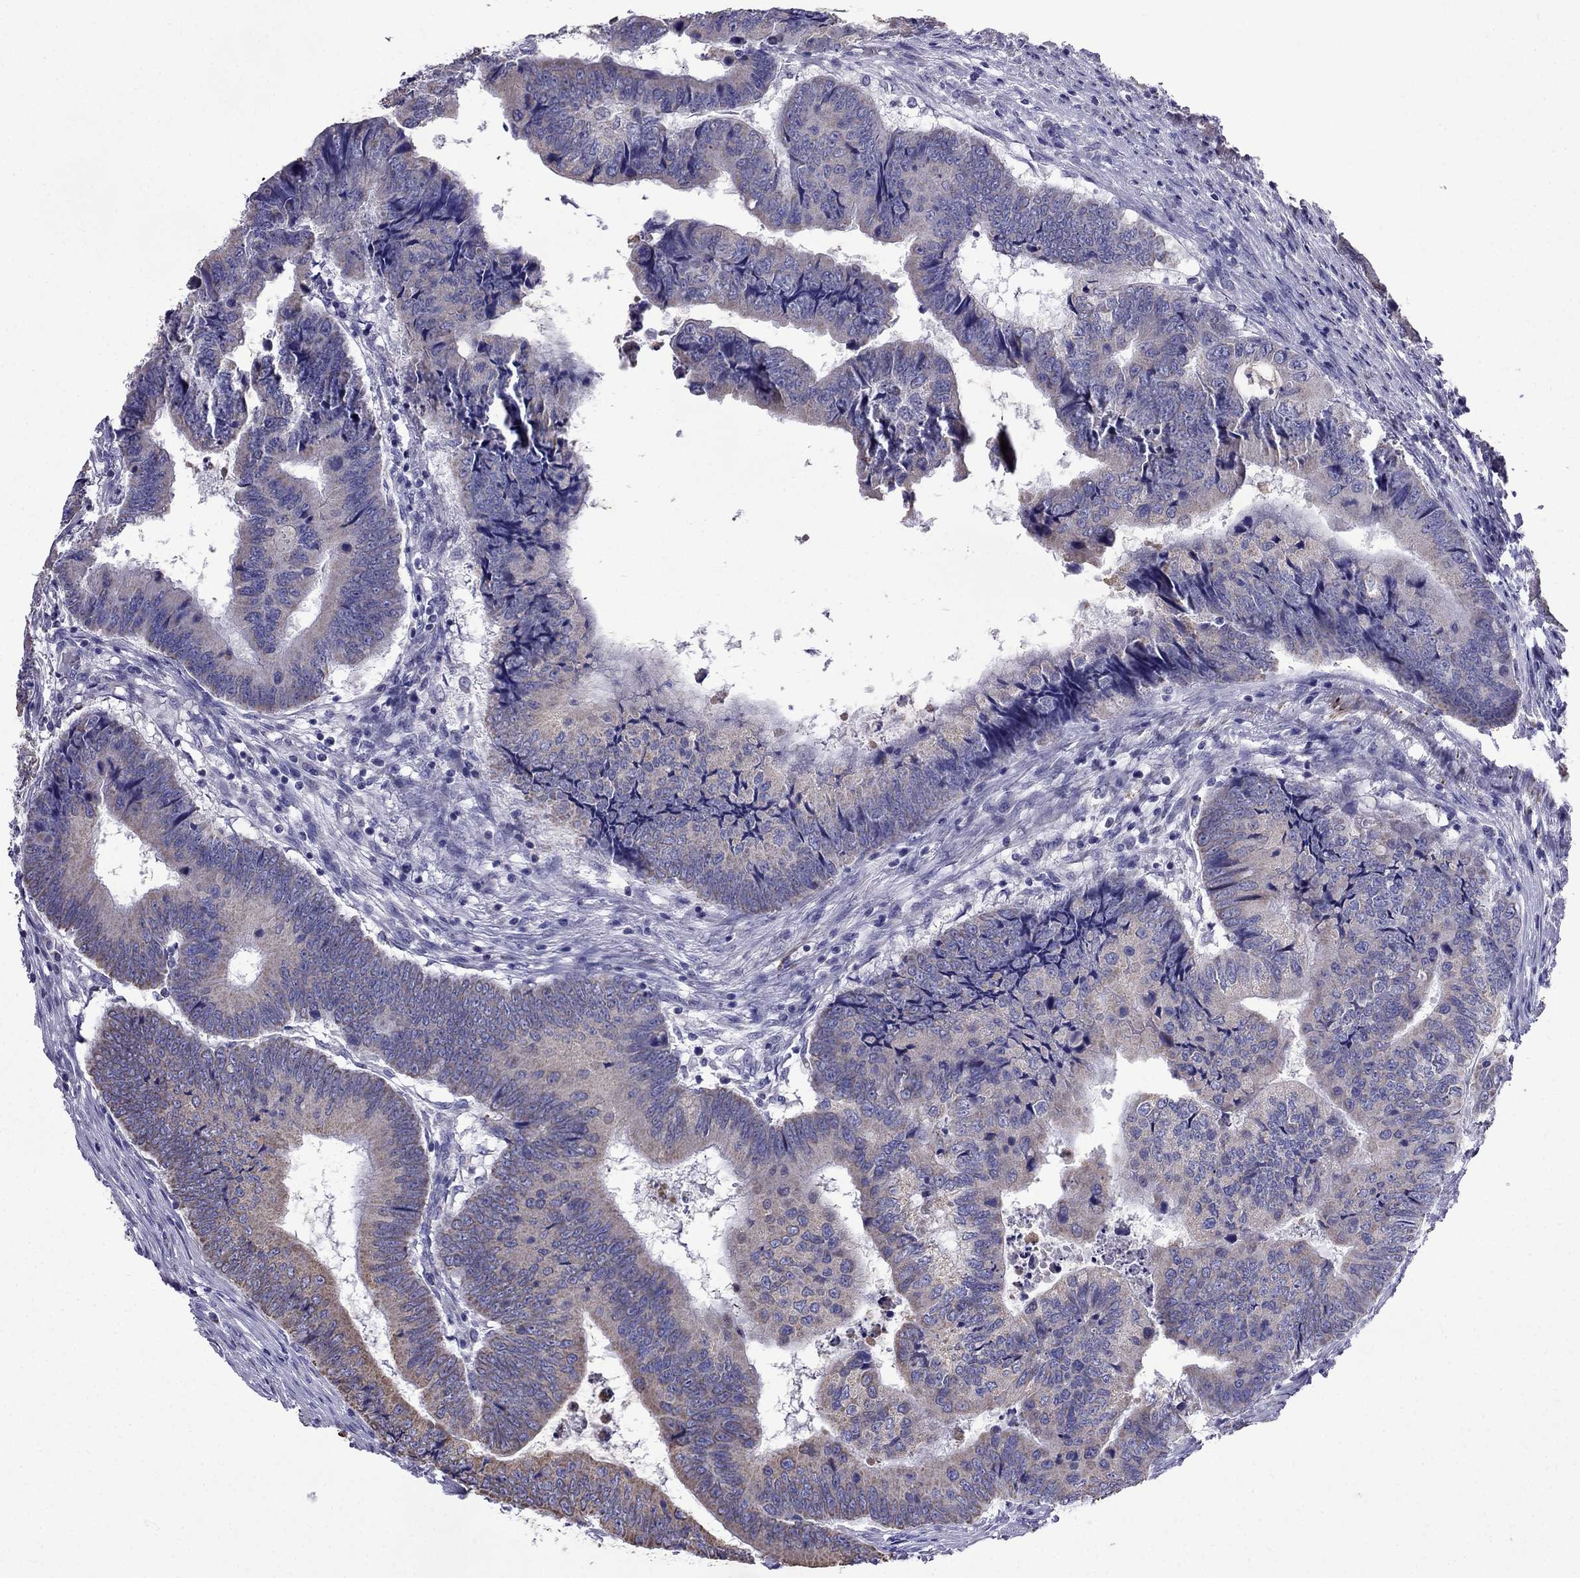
{"staining": {"intensity": "weak", "quantity": "<25%", "location": "cytoplasmic/membranous"}, "tissue": "colorectal cancer", "cell_type": "Tumor cells", "image_type": "cancer", "snomed": [{"axis": "morphology", "description": "Adenocarcinoma, NOS"}, {"axis": "topography", "description": "Colon"}], "caption": "Colorectal cancer (adenocarcinoma) was stained to show a protein in brown. There is no significant staining in tumor cells.", "gene": "DSC1", "patient": {"sex": "male", "age": 53}}